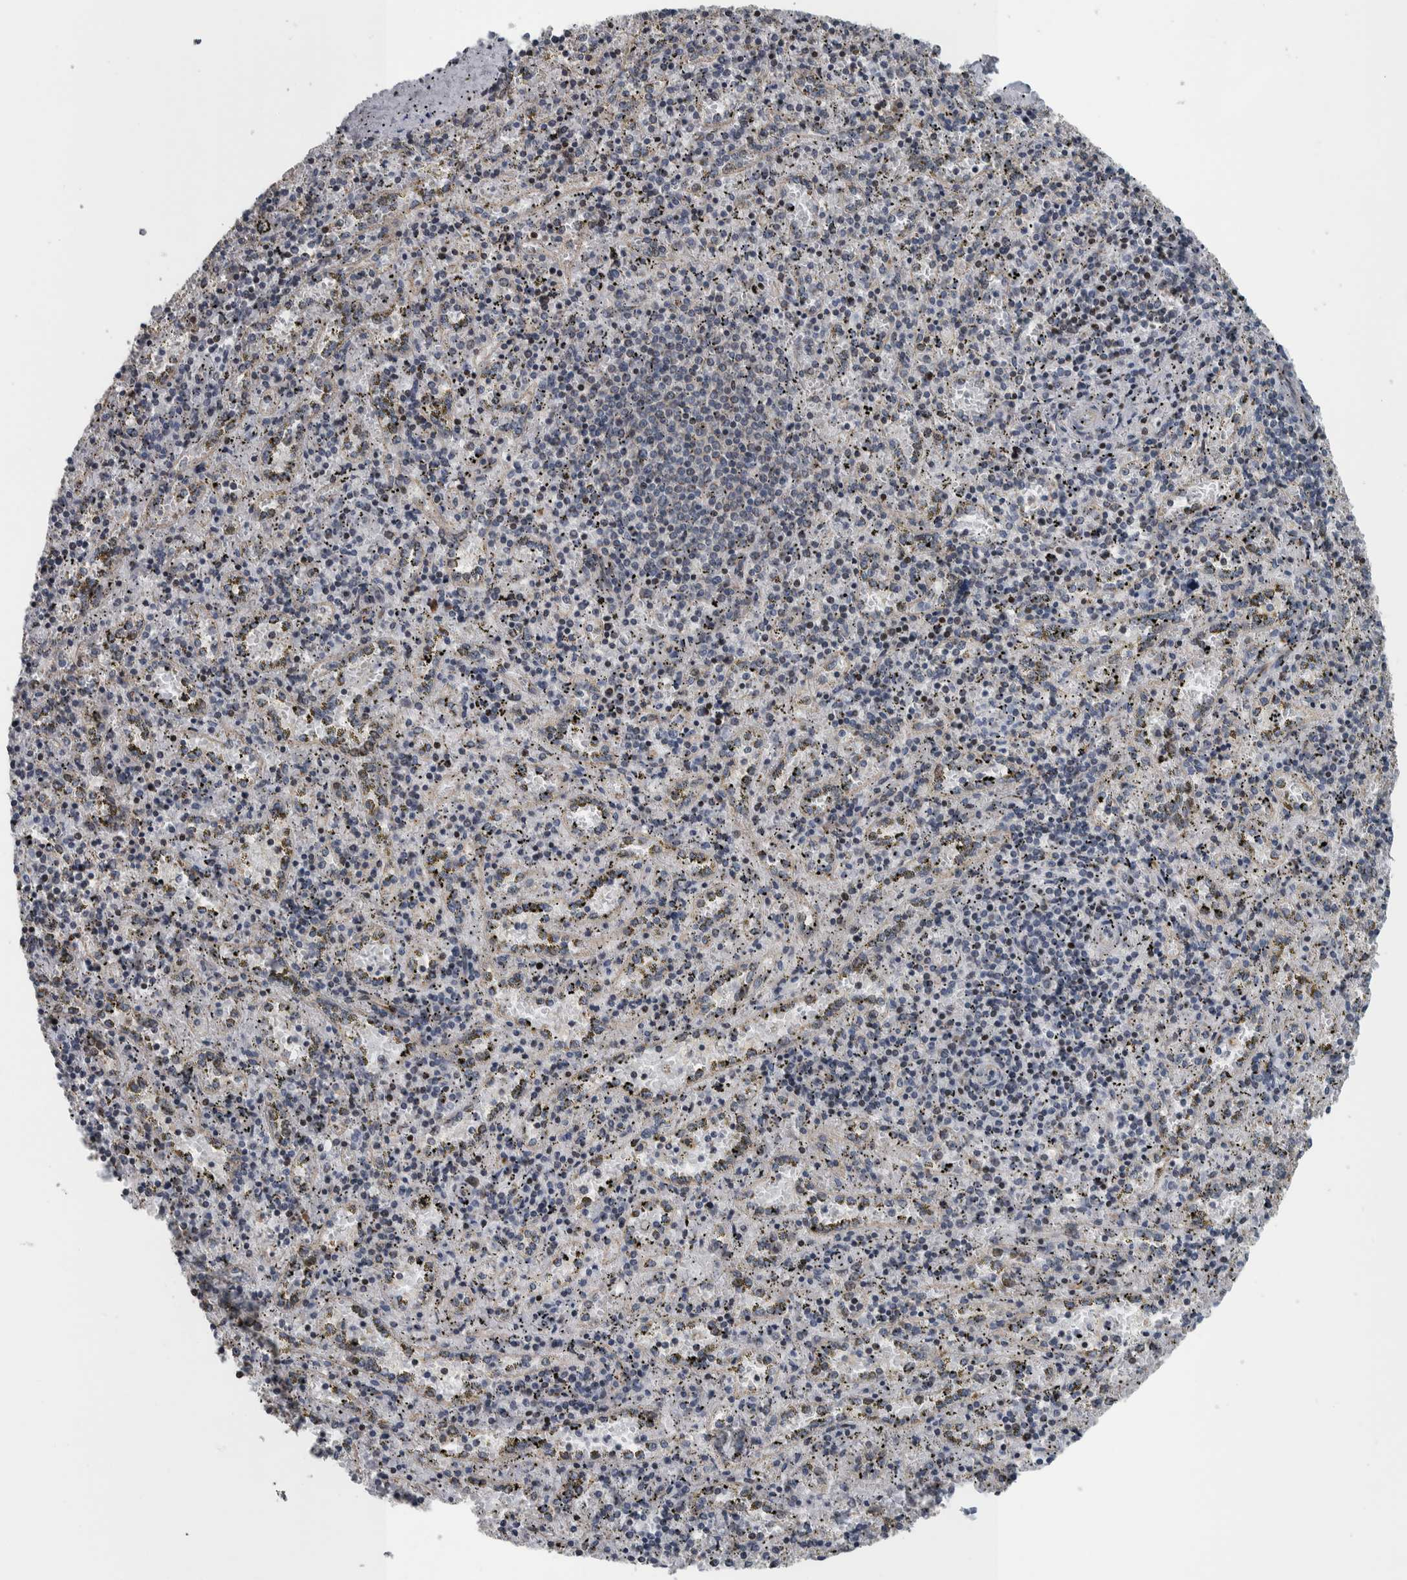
{"staining": {"intensity": "weak", "quantity": "<25%", "location": "cytoplasmic/membranous"}, "tissue": "spleen", "cell_type": "Cells in red pulp", "image_type": "normal", "snomed": [{"axis": "morphology", "description": "Normal tissue, NOS"}, {"axis": "topography", "description": "Spleen"}], "caption": "Immunohistochemistry (IHC) of benign spleen reveals no positivity in cells in red pulp.", "gene": "BAIAP2L1", "patient": {"sex": "male", "age": 11}}